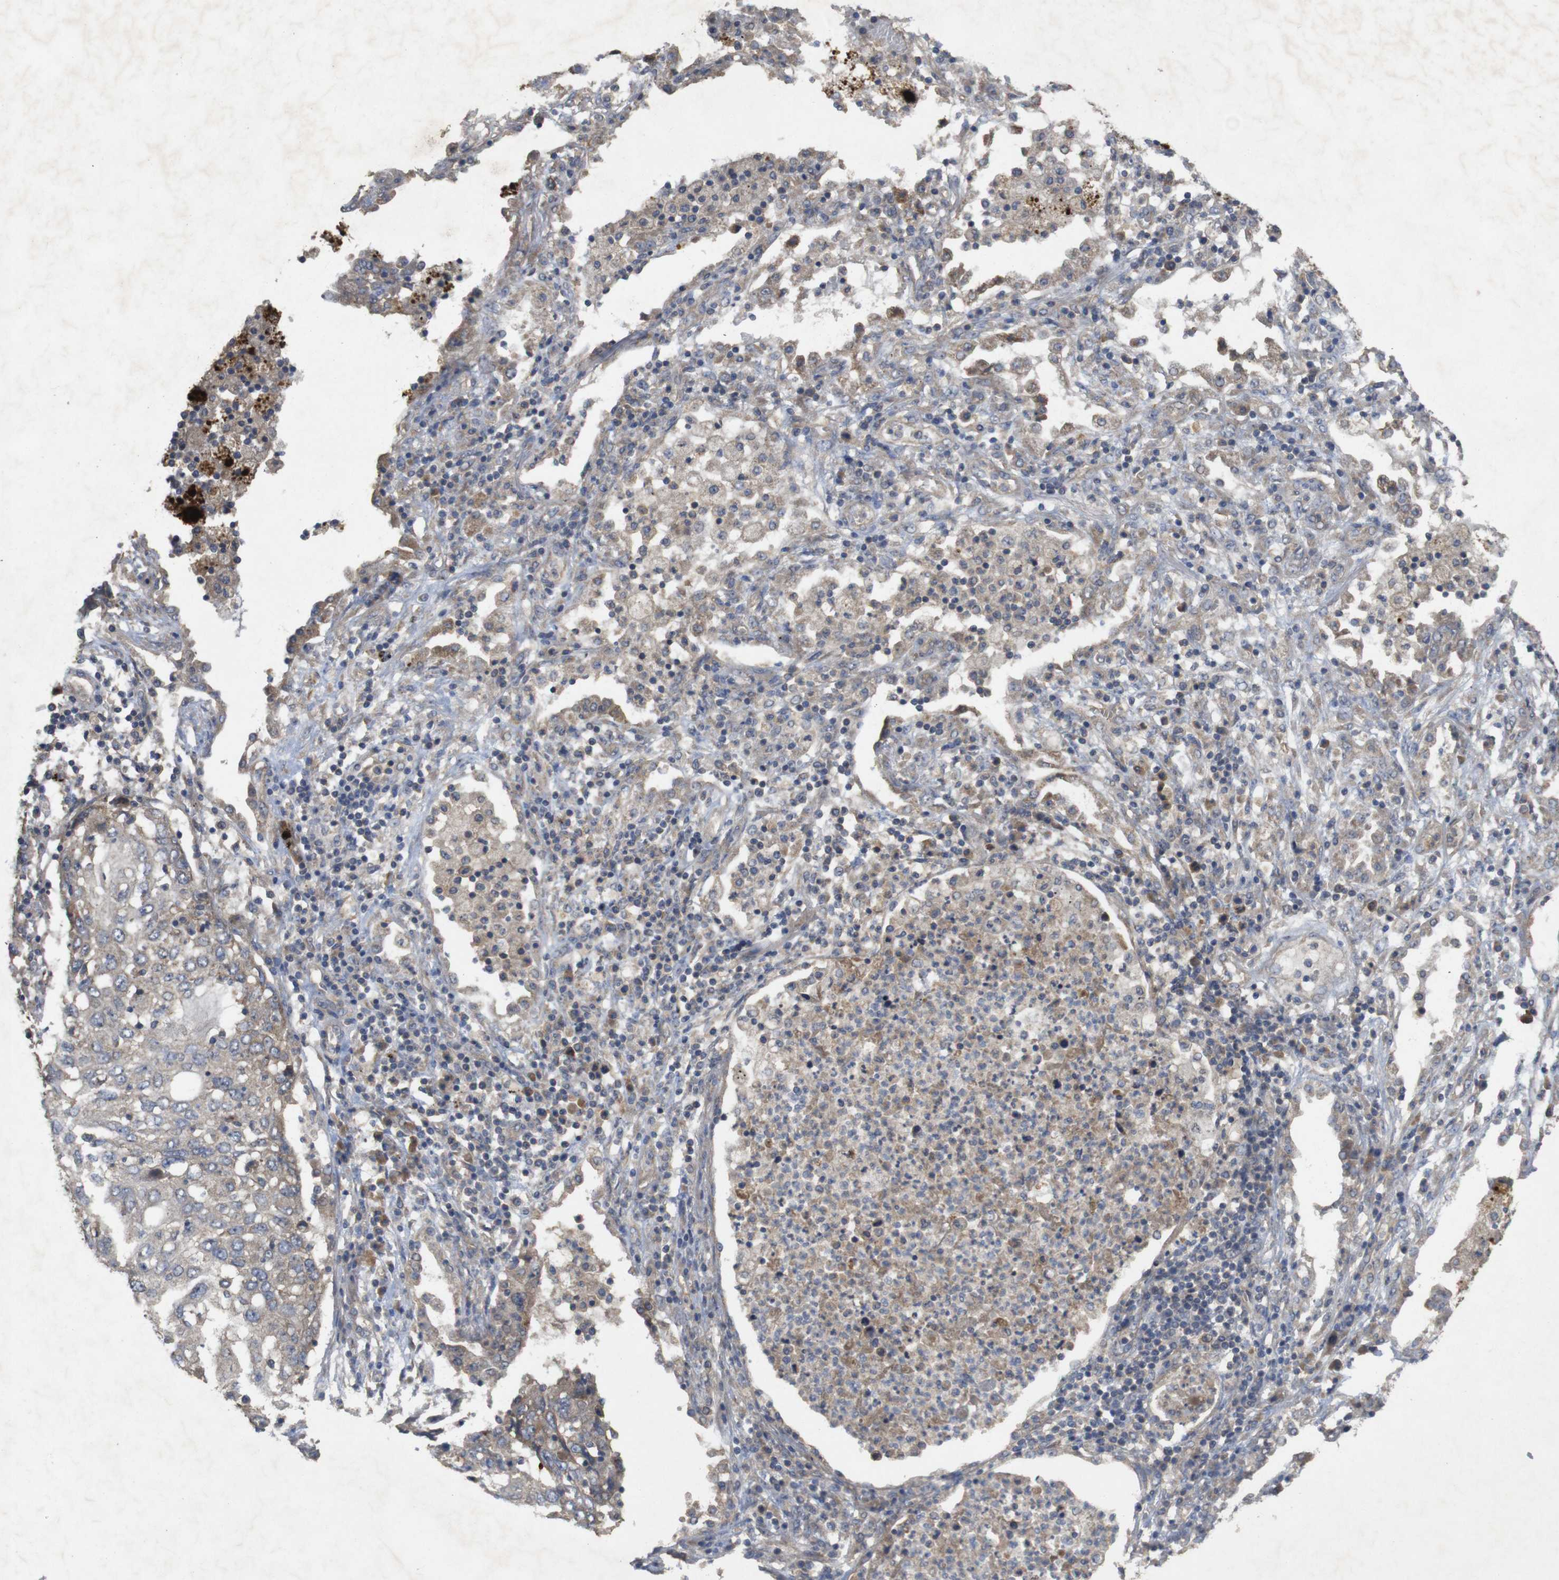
{"staining": {"intensity": "weak", "quantity": ">75%", "location": "cytoplasmic/membranous"}, "tissue": "lung cancer", "cell_type": "Tumor cells", "image_type": "cancer", "snomed": [{"axis": "morphology", "description": "Squamous cell carcinoma, NOS"}, {"axis": "topography", "description": "Lung"}], "caption": "Weak cytoplasmic/membranous expression for a protein is identified in approximately >75% of tumor cells of lung squamous cell carcinoma using immunohistochemistry (IHC).", "gene": "KCNS3", "patient": {"sex": "female", "age": 63}}